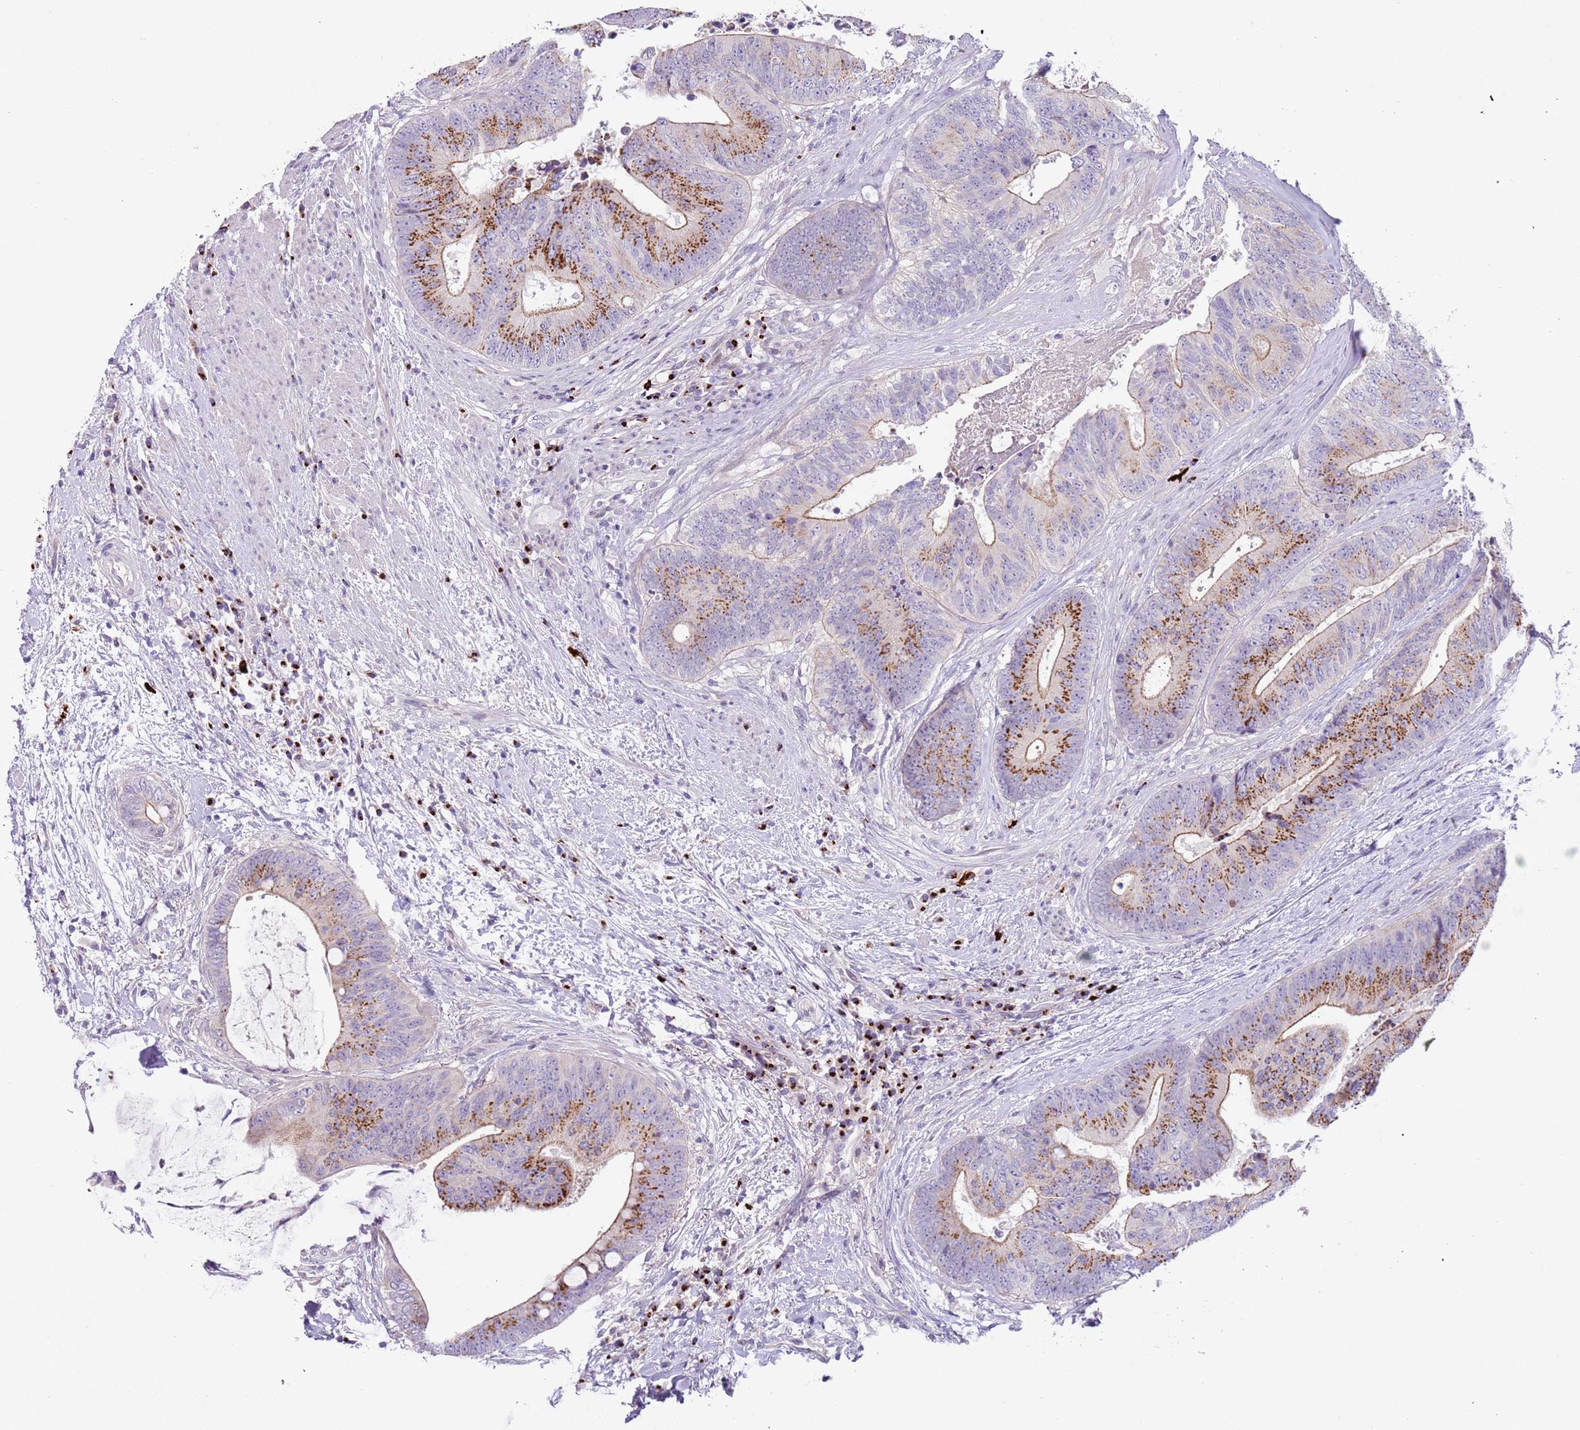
{"staining": {"intensity": "moderate", "quantity": ">75%", "location": "cytoplasmic/membranous"}, "tissue": "colorectal cancer", "cell_type": "Tumor cells", "image_type": "cancer", "snomed": [{"axis": "morphology", "description": "Adenocarcinoma, NOS"}, {"axis": "topography", "description": "Rectum"}], "caption": "IHC image of neoplastic tissue: human colorectal cancer (adenocarcinoma) stained using immunohistochemistry (IHC) reveals medium levels of moderate protein expression localized specifically in the cytoplasmic/membranous of tumor cells, appearing as a cytoplasmic/membranous brown color.", "gene": "C2CD3", "patient": {"sex": "male", "age": 72}}